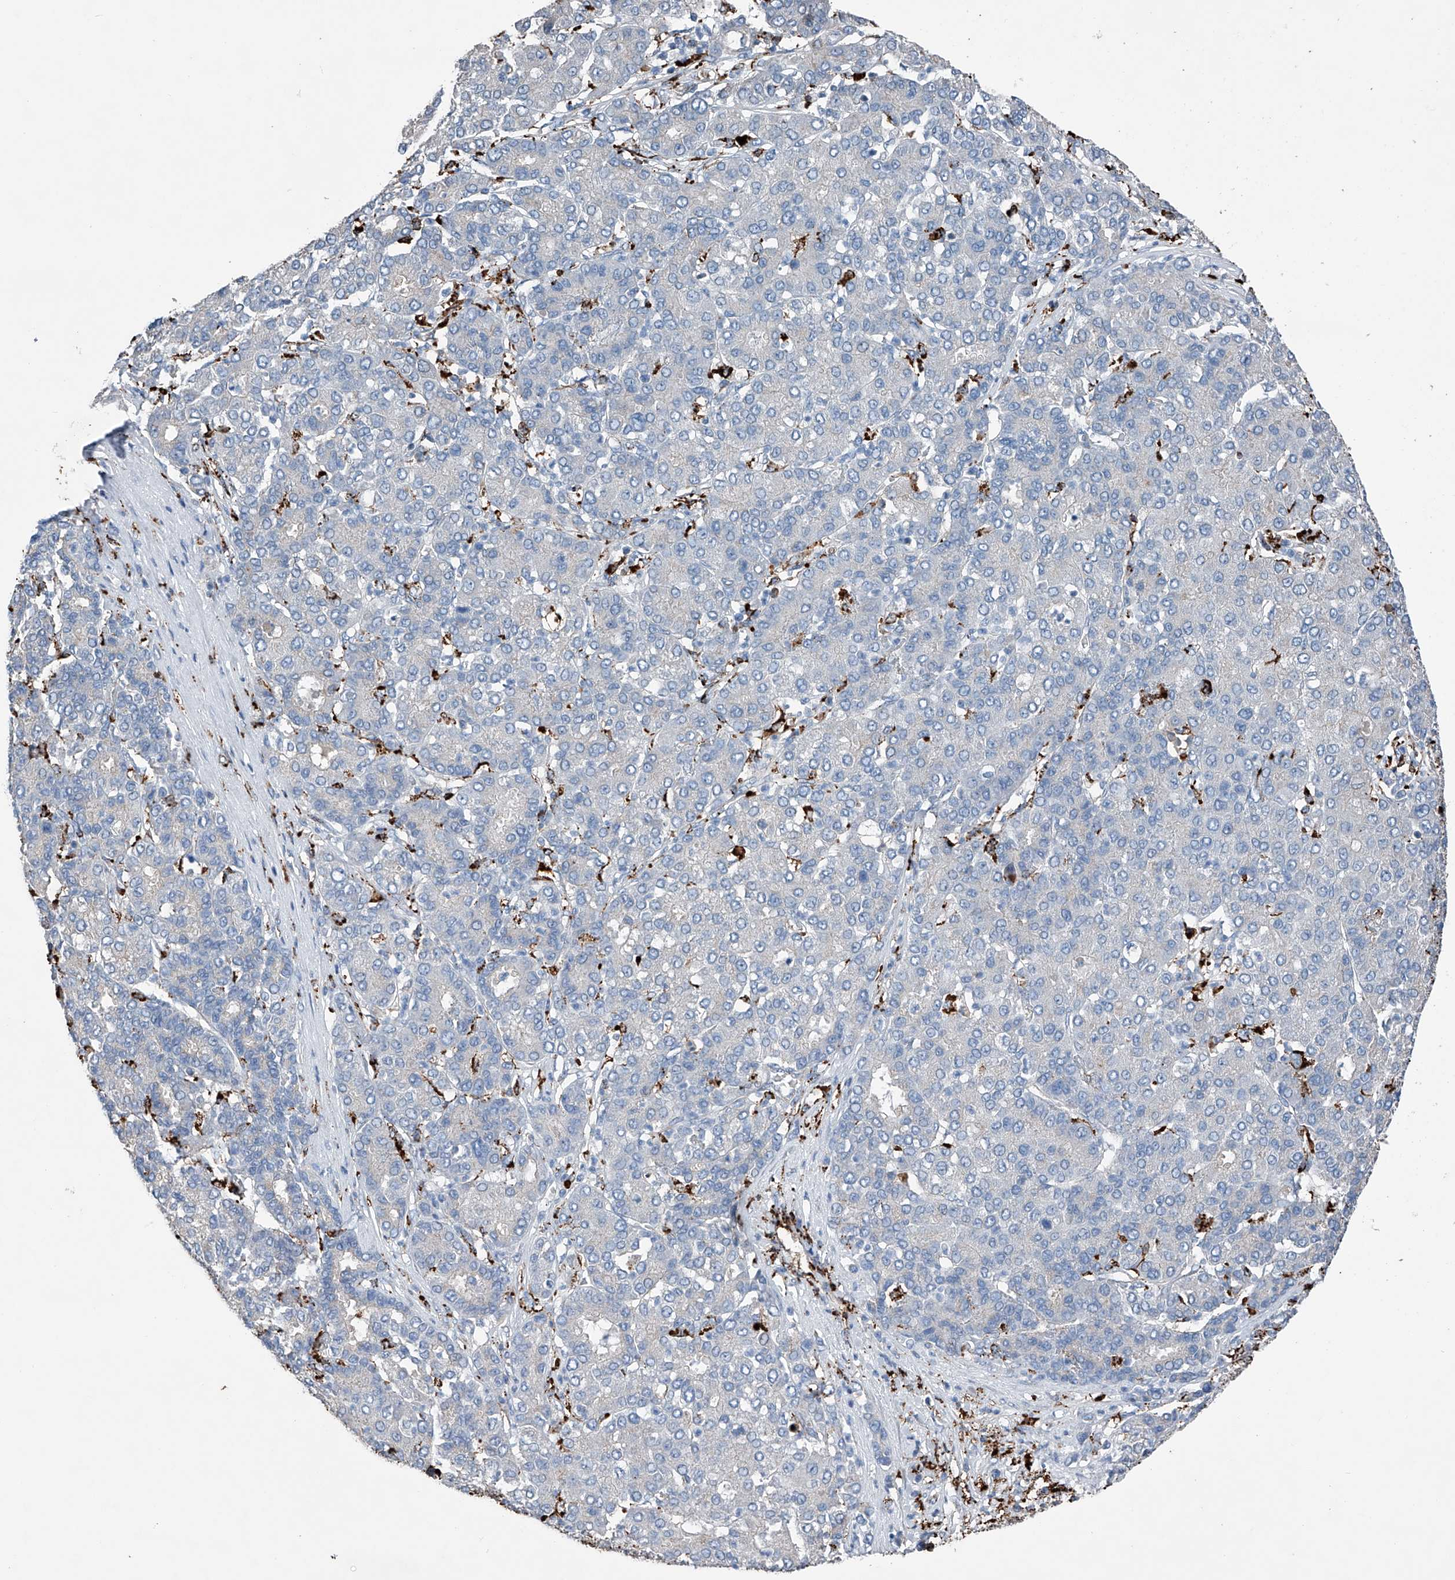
{"staining": {"intensity": "negative", "quantity": "none", "location": "none"}, "tissue": "liver cancer", "cell_type": "Tumor cells", "image_type": "cancer", "snomed": [{"axis": "morphology", "description": "Carcinoma, Hepatocellular, NOS"}, {"axis": "topography", "description": "Liver"}], "caption": "An image of liver hepatocellular carcinoma stained for a protein reveals no brown staining in tumor cells.", "gene": "ZNF772", "patient": {"sex": "male", "age": 65}}